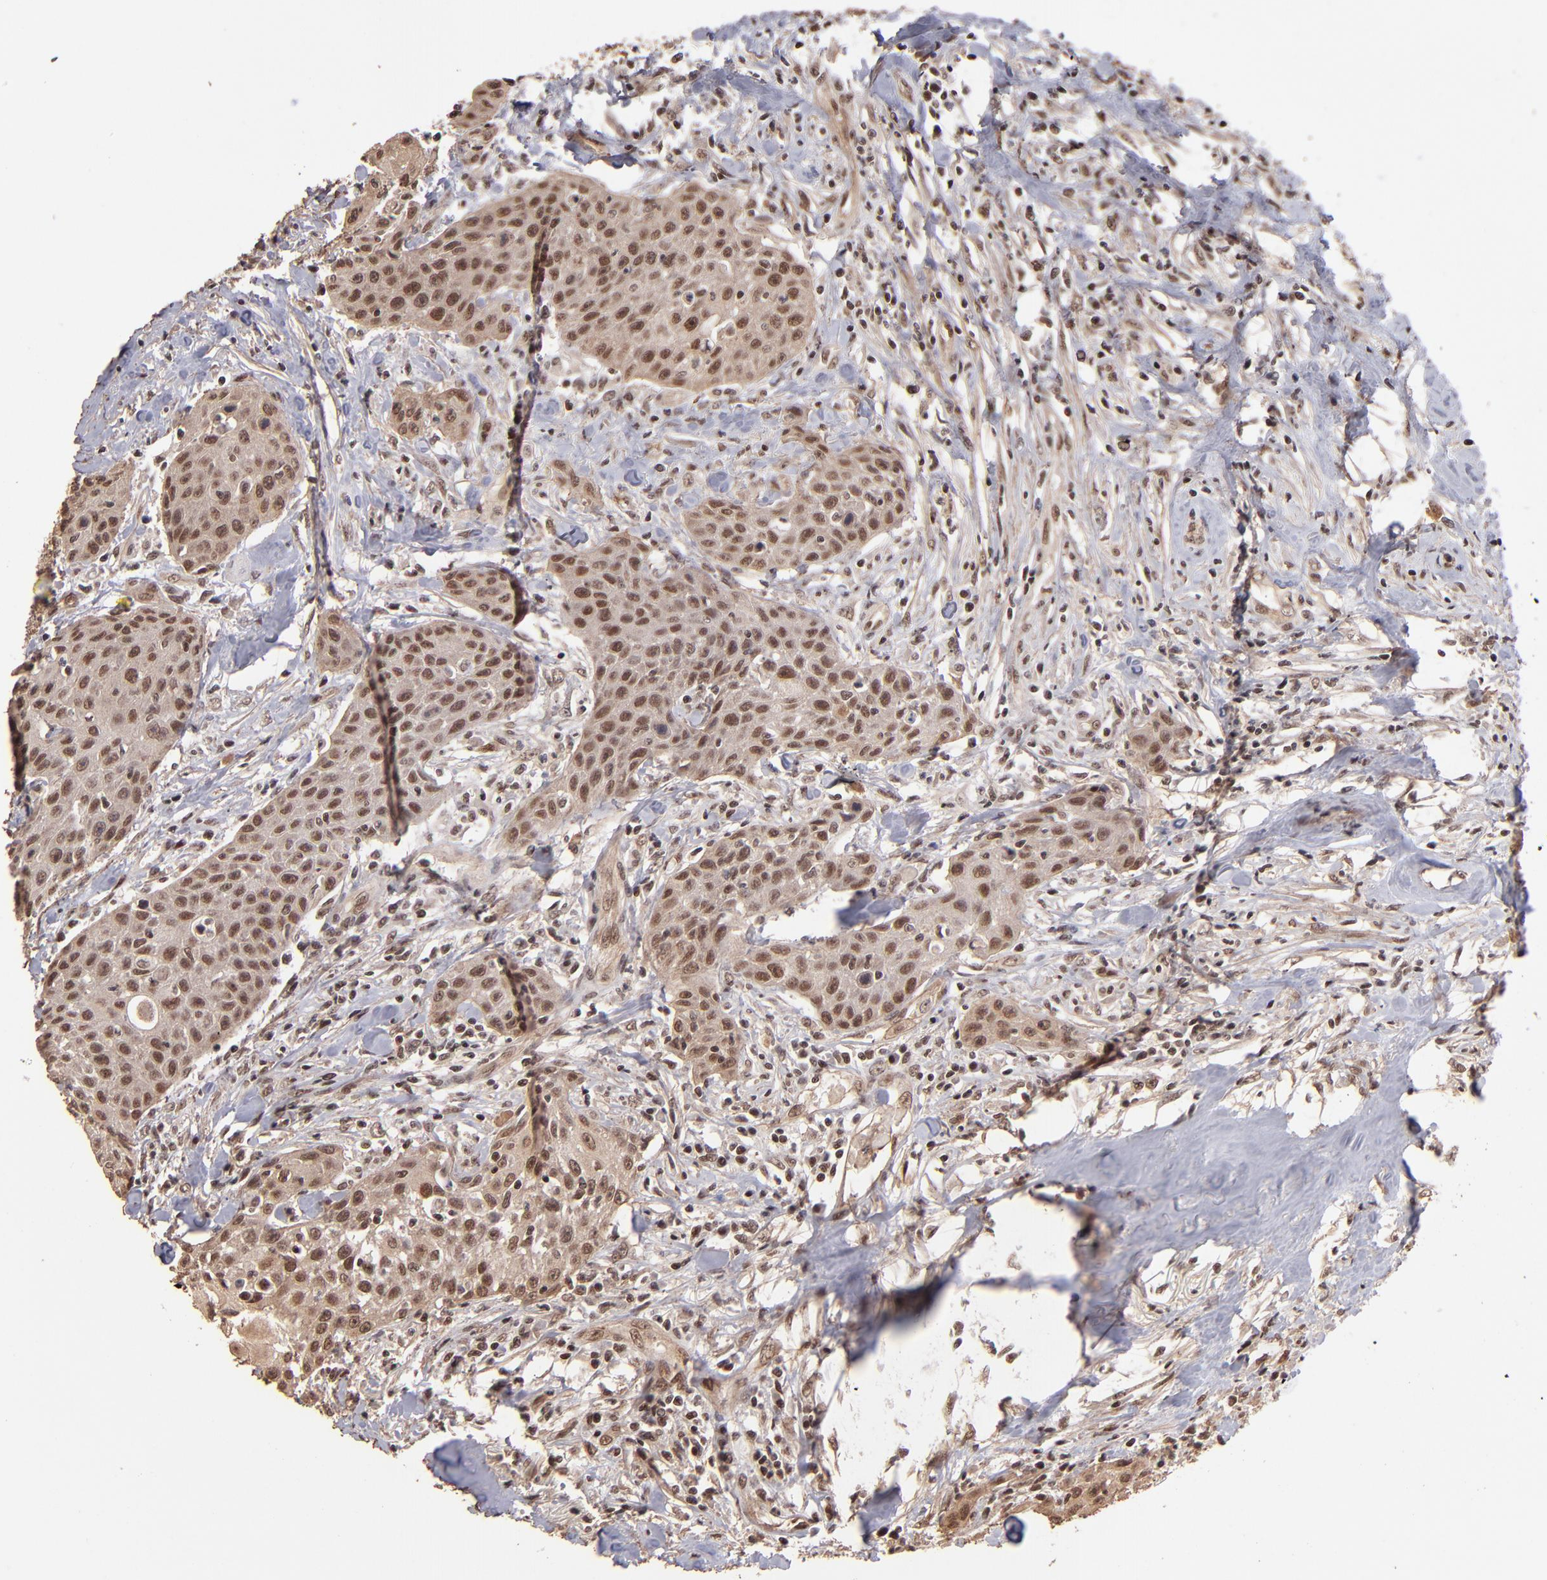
{"staining": {"intensity": "moderate", "quantity": ">75%", "location": "nuclear"}, "tissue": "head and neck cancer", "cell_type": "Tumor cells", "image_type": "cancer", "snomed": [{"axis": "morphology", "description": "Squamous cell carcinoma, NOS"}, {"axis": "topography", "description": "Oral tissue"}, {"axis": "topography", "description": "Head-Neck"}], "caption": "This is an image of immunohistochemistry staining of head and neck squamous cell carcinoma, which shows moderate expression in the nuclear of tumor cells.", "gene": "TERF2", "patient": {"sex": "female", "age": 82}}